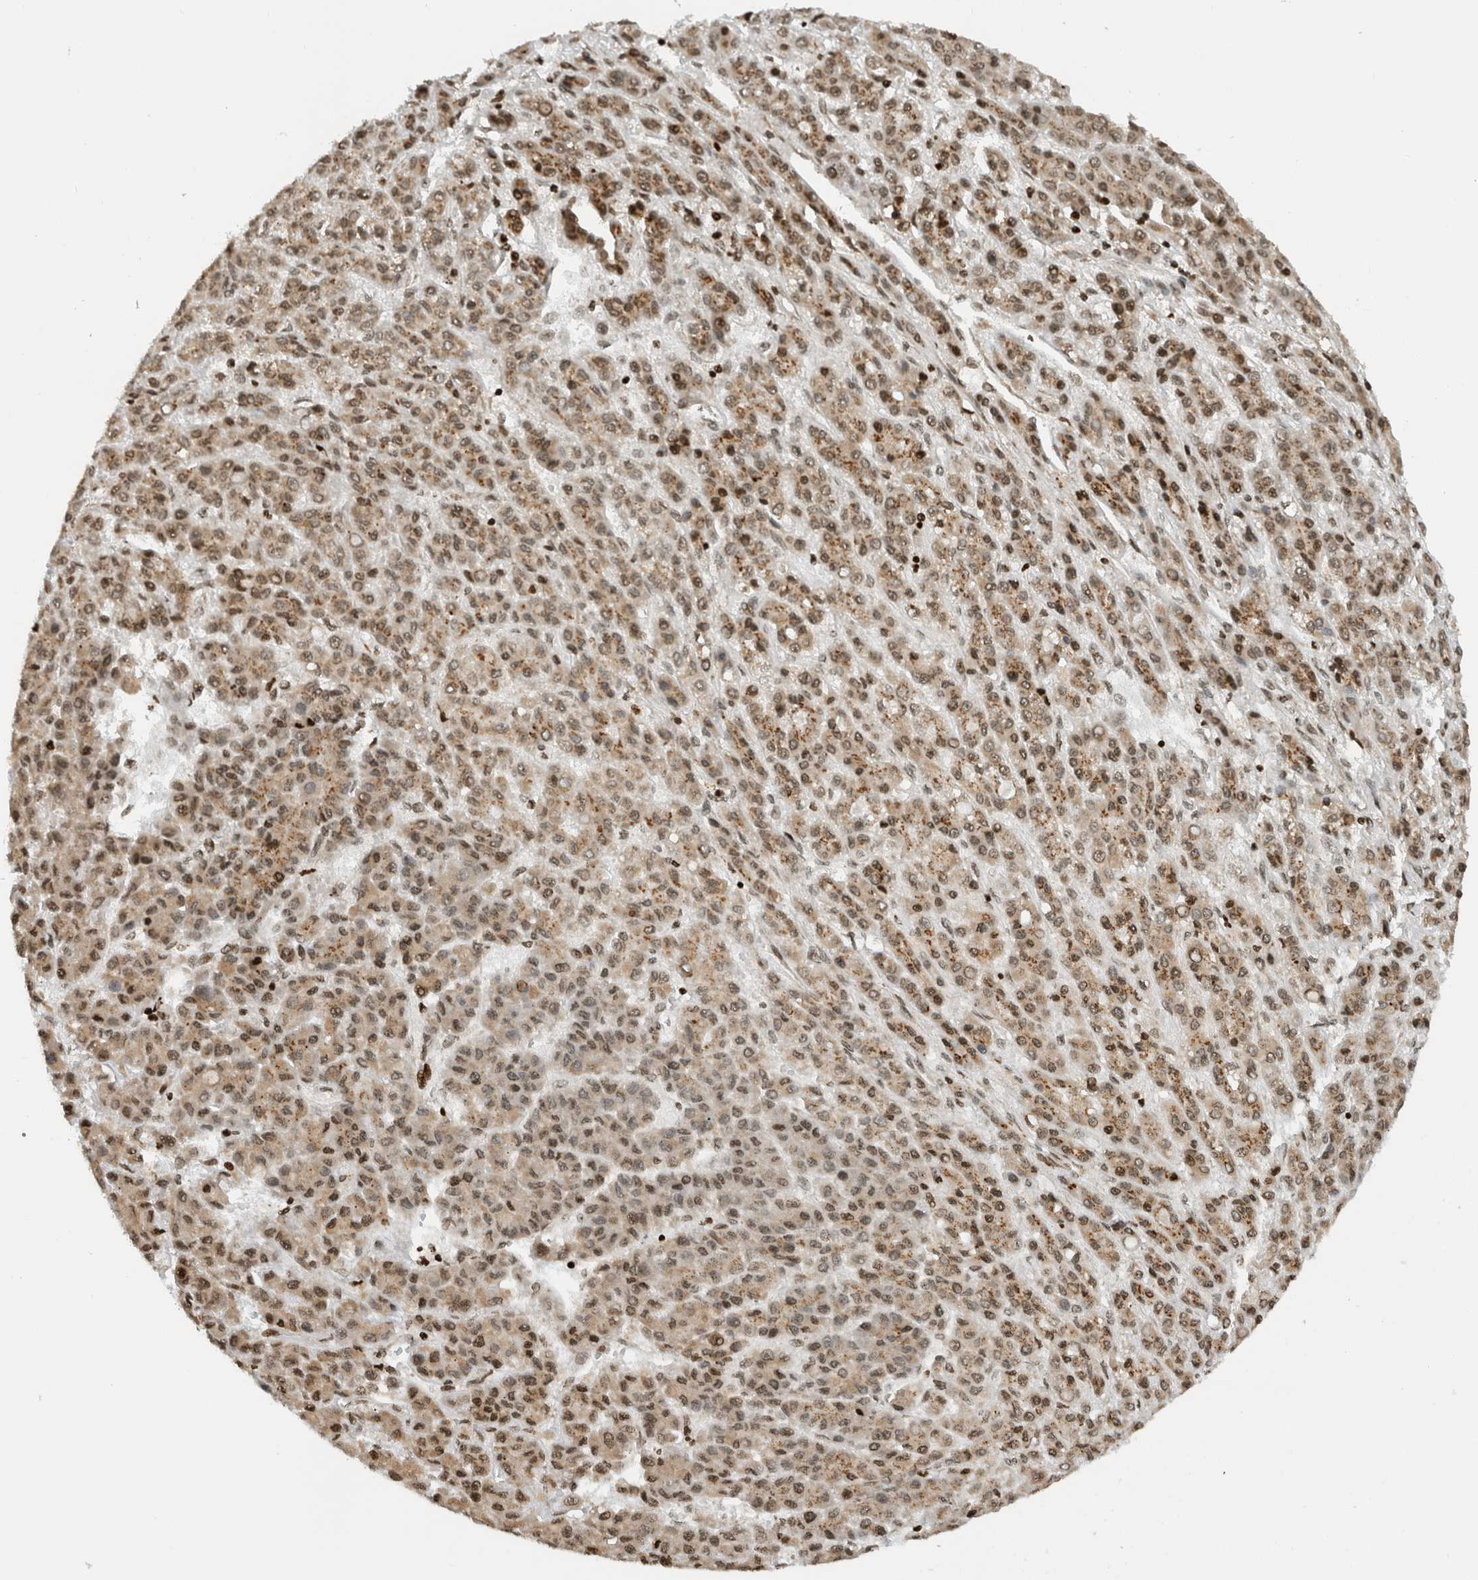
{"staining": {"intensity": "moderate", "quantity": ">75%", "location": "cytoplasmic/membranous,nuclear"}, "tissue": "liver cancer", "cell_type": "Tumor cells", "image_type": "cancer", "snomed": [{"axis": "morphology", "description": "Carcinoma, Hepatocellular, NOS"}, {"axis": "topography", "description": "Liver"}], "caption": "Moderate cytoplasmic/membranous and nuclear expression is seen in approximately >75% of tumor cells in liver cancer (hepatocellular carcinoma).", "gene": "GINS4", "patient": {"sex": "male", "age": 70}}